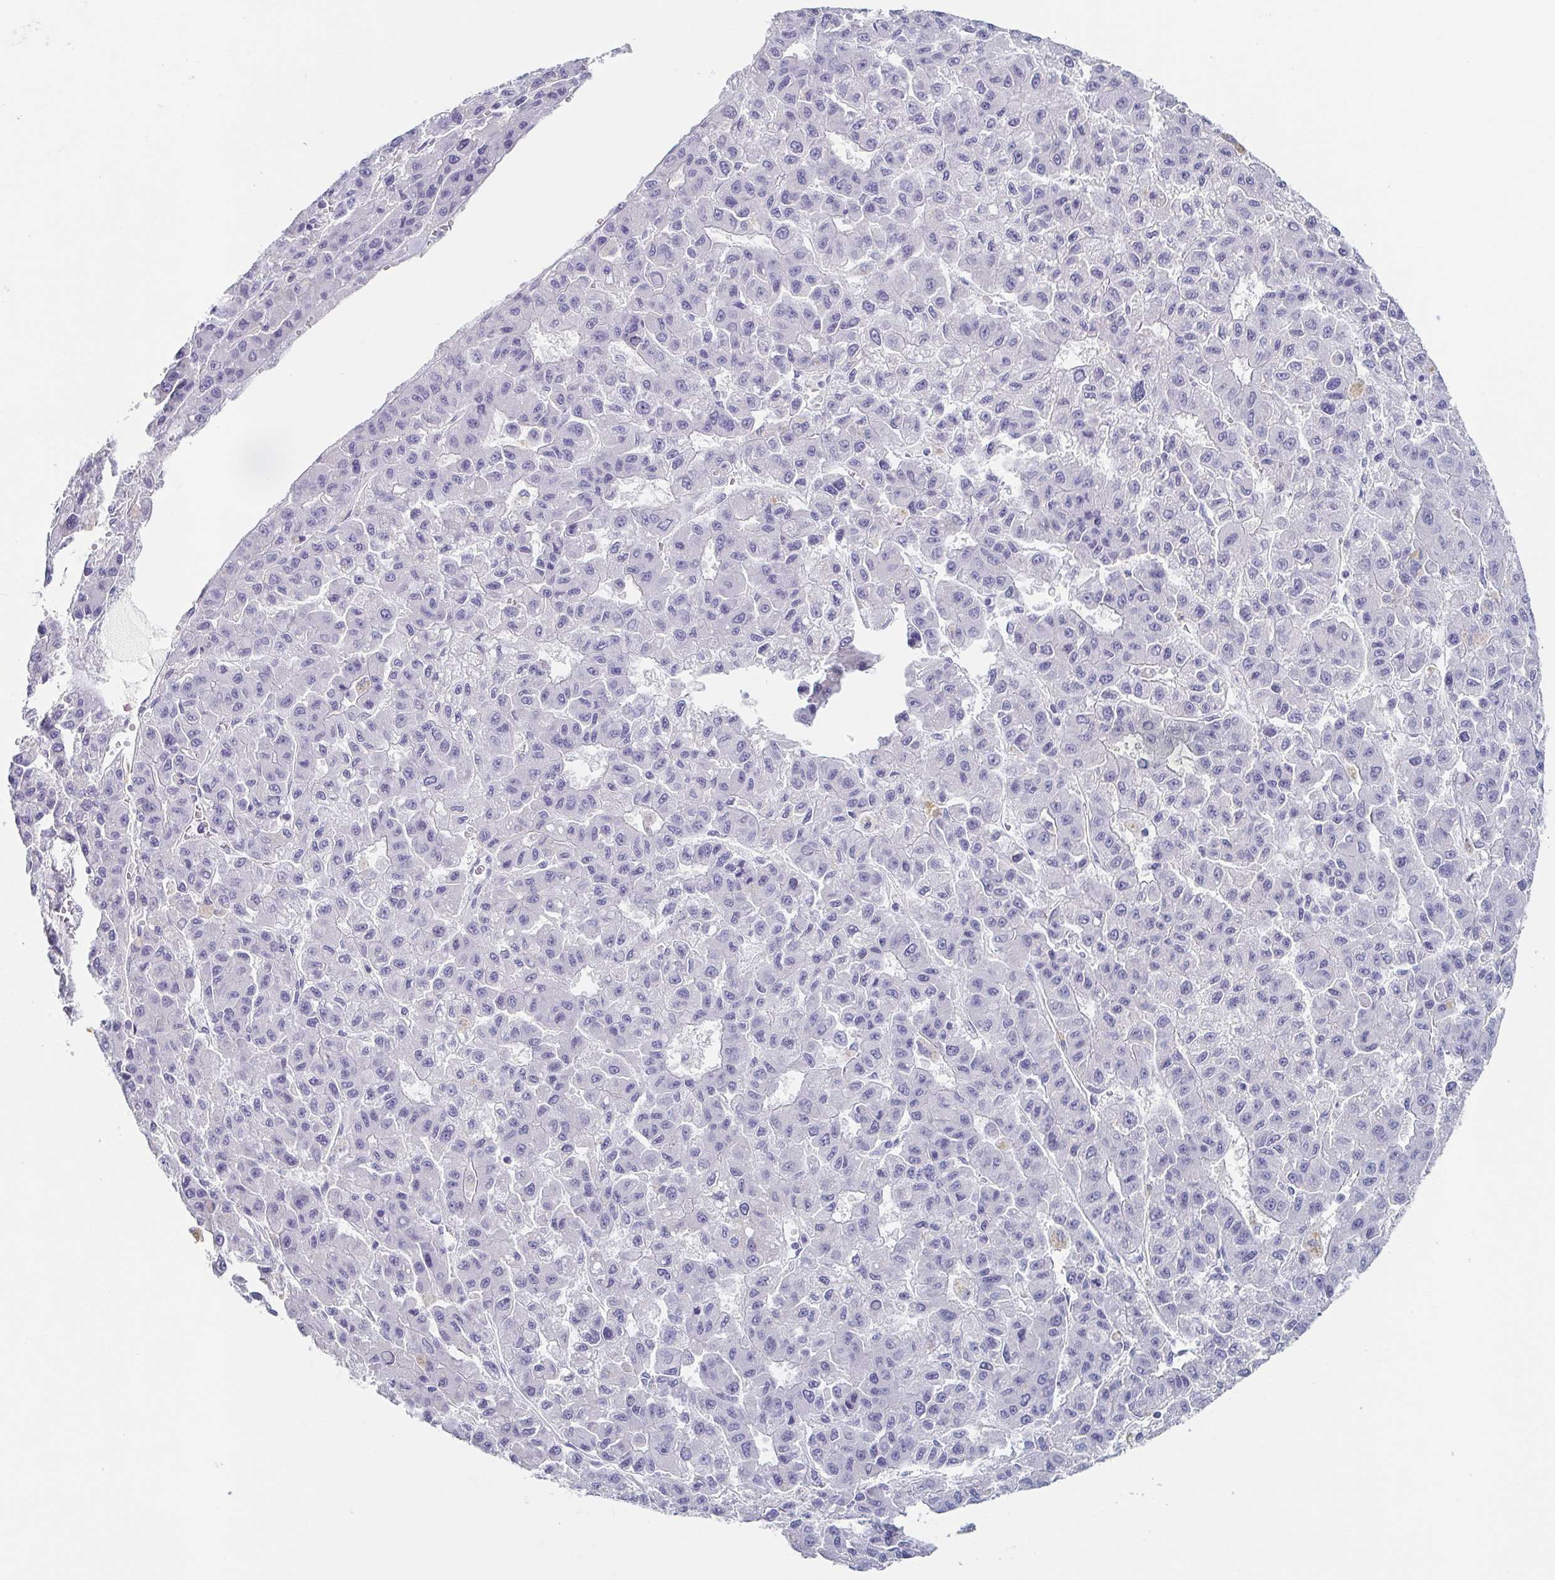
{"staining": {"intensity": "negative", "quantity": "none", "location": "none"}, "tissue": "liver cancer", "cell_type": "Tumor cells", "image_type": "cancer", "snomed": [{"axis": "morphology", "description": "Carcinoma, Hepatocellular, NOS"}, {"axis": "topography", "description": "Liver"}], "caption": "Tumor cells show no significant protein staining in liver cancer (hepatocellular carcinoma).", "gene": "RHOV", "patient": {"sex": "male", "age": 70}}